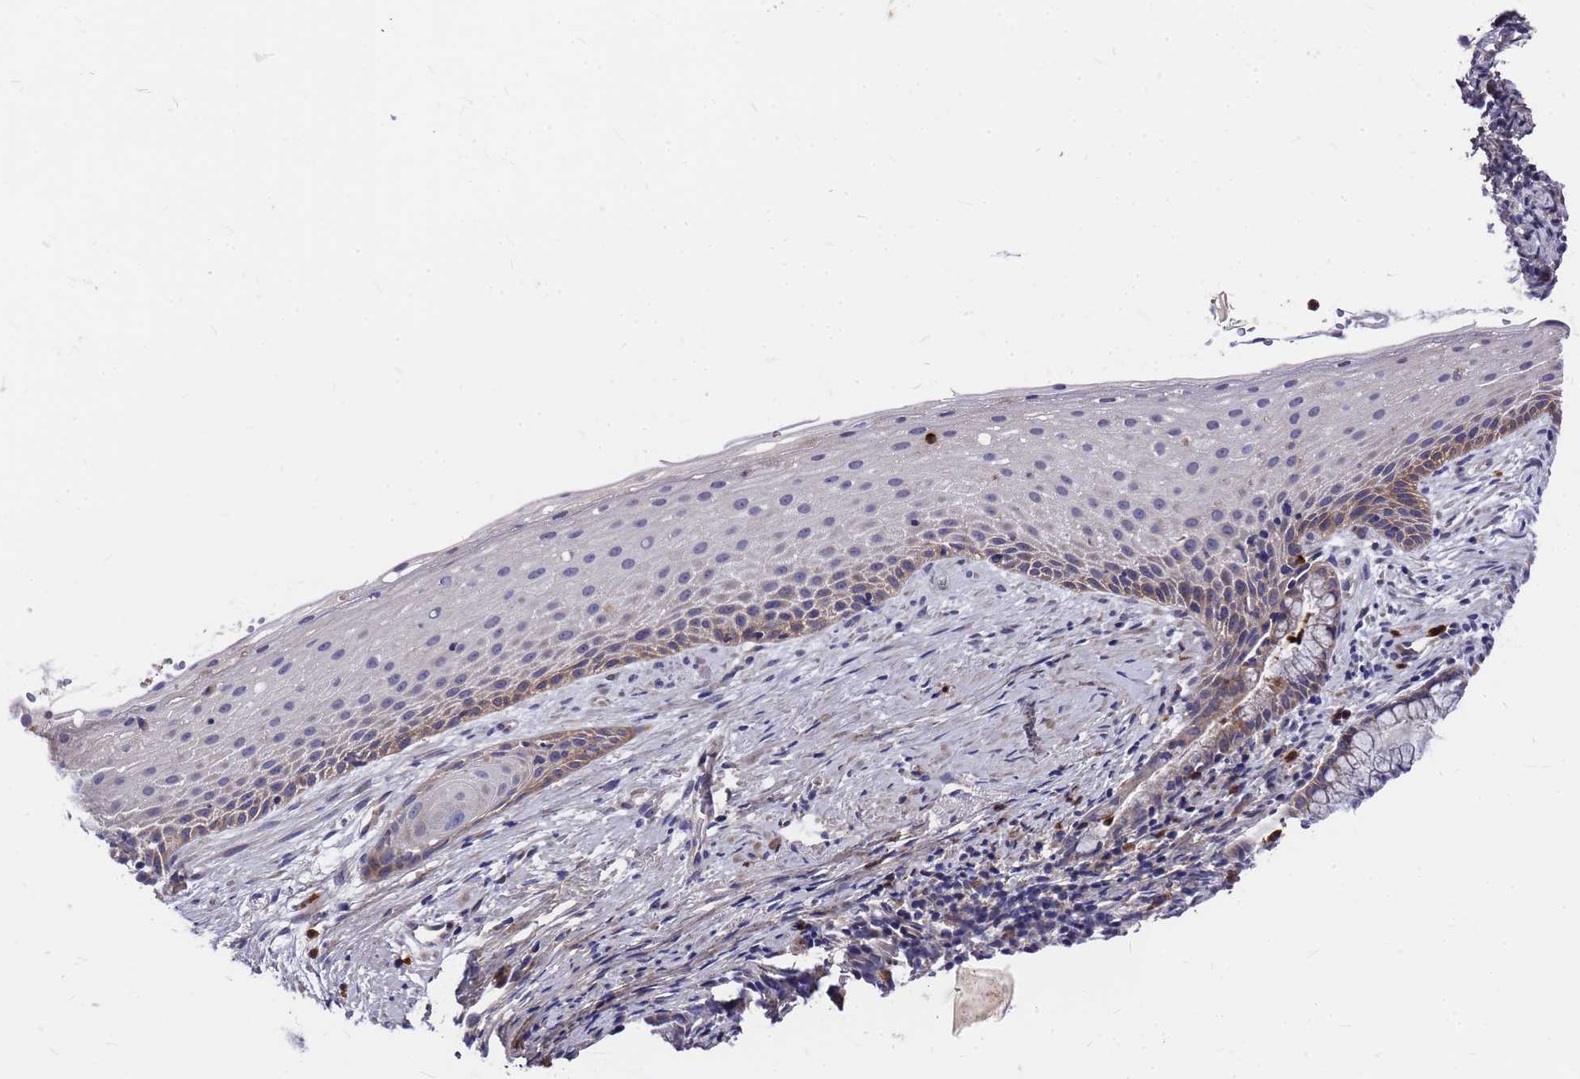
{"staining": {"intensity": "negative", "quantity": "none", "location": "none"}, "tissue": "cervix", "cell_type": "Glandular cells", "image_type": "normal", "snomed": [{"axis": "morphology", "description": "Normal tissue, NOS"}, {"axis": "topography", "description": "Cervix"}], "caption": "DAB (3,3'-diaminobenzidine) immunohistochemical staining of benign cervix exhibits no significant positivity in glandular cells. (Stains: DAB (3,3'-diaminobenzidine) IHC with hematoxylin counter stain, Microscopy: brightfield microscopy at high magnification).", "gene": "ZNF717", "patient": {"sex": "female", "age": 36}}